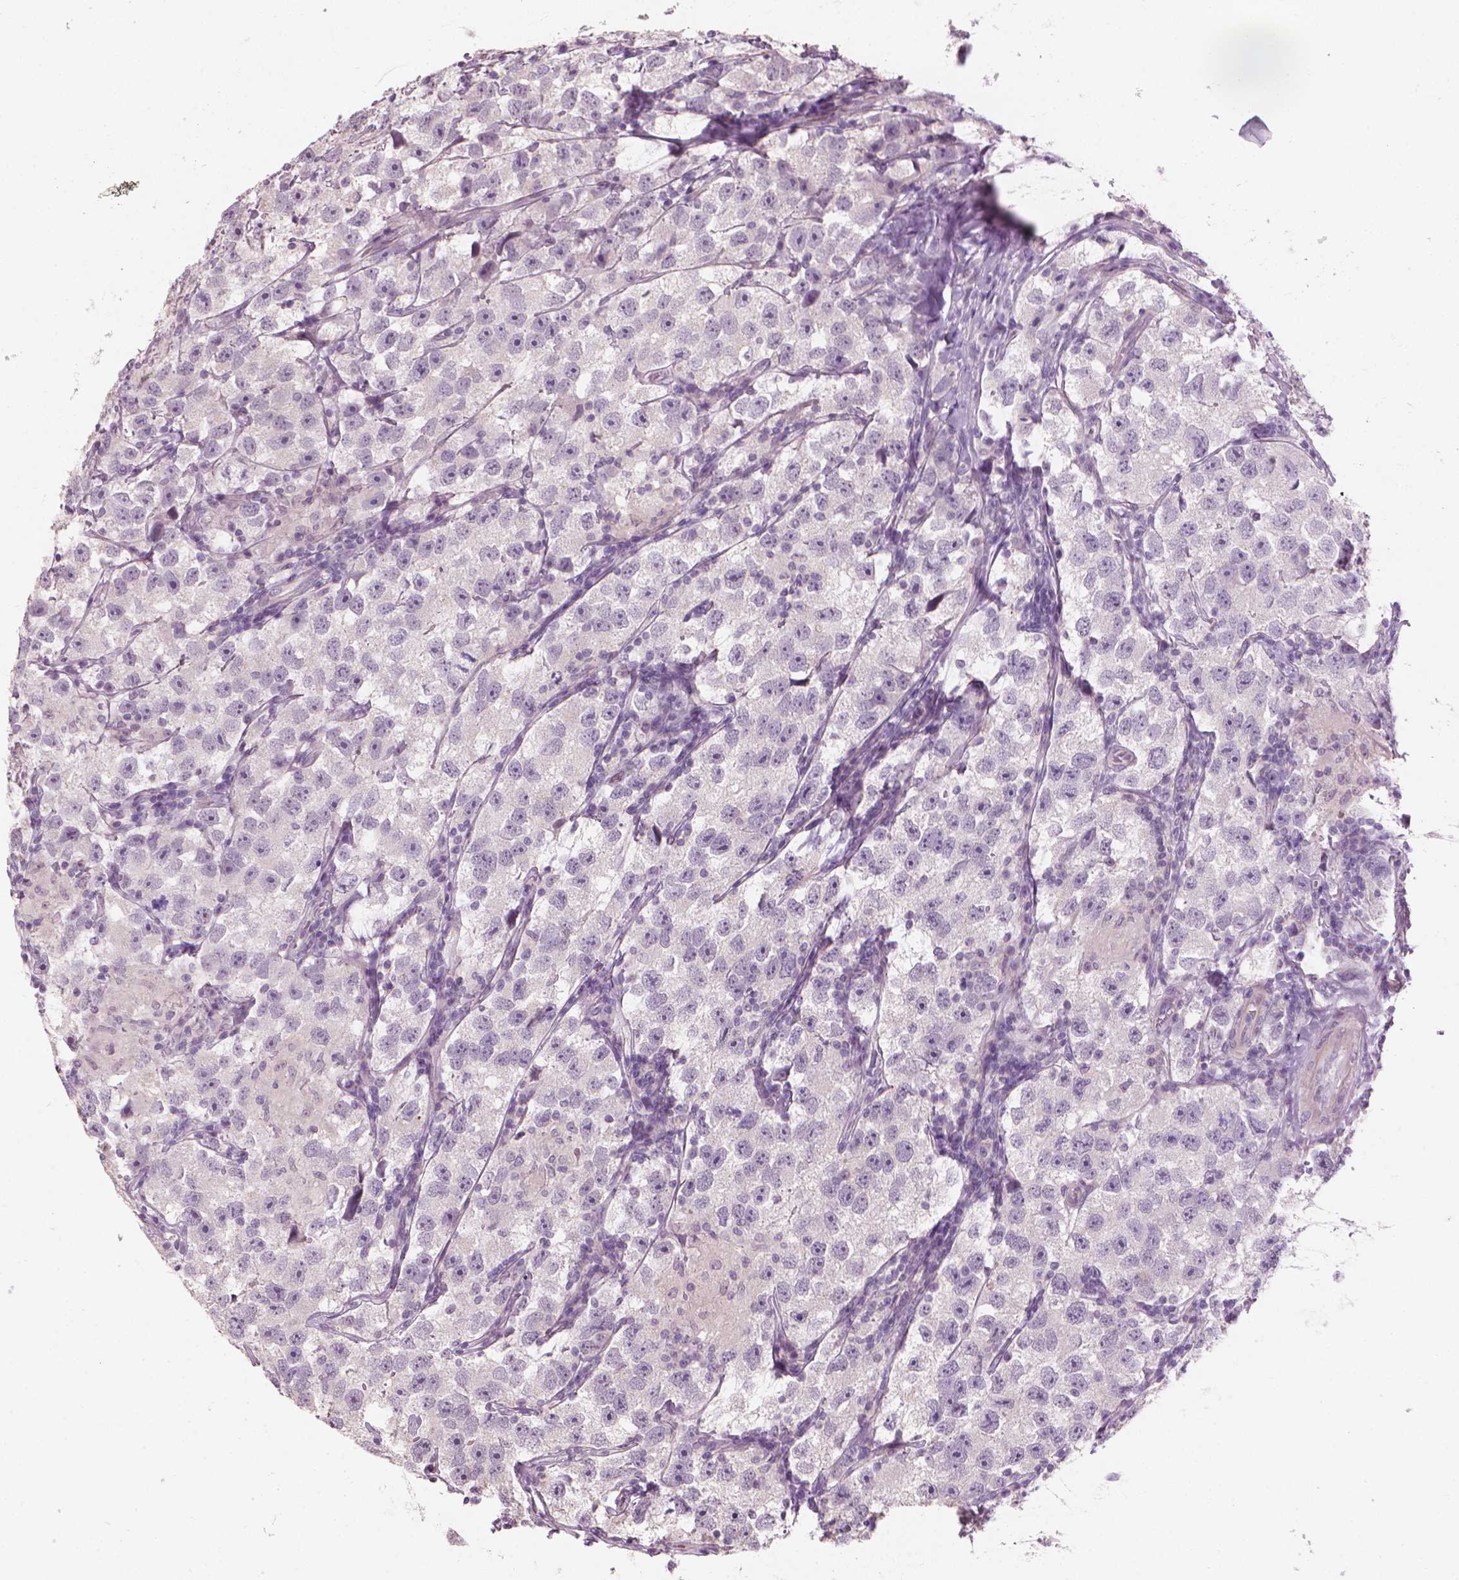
{"staining": {"intensity": "negative", "quantity": "none", "location": "none"}, "tissue": "testis cancer", "cell_type": "Tumor cells", "image_type": "cancer", "snomed": [{"axis": "morphology", "description": "Seminoma, NOS"}, {"axis": "topography", "description": "Testis"}], "caption": "This is an IHC image of human testis cancer (seminoma). There is no staining in tumor cells.", "gene": "SAXO2", "patient": {"sex": "male", "age": 26}}